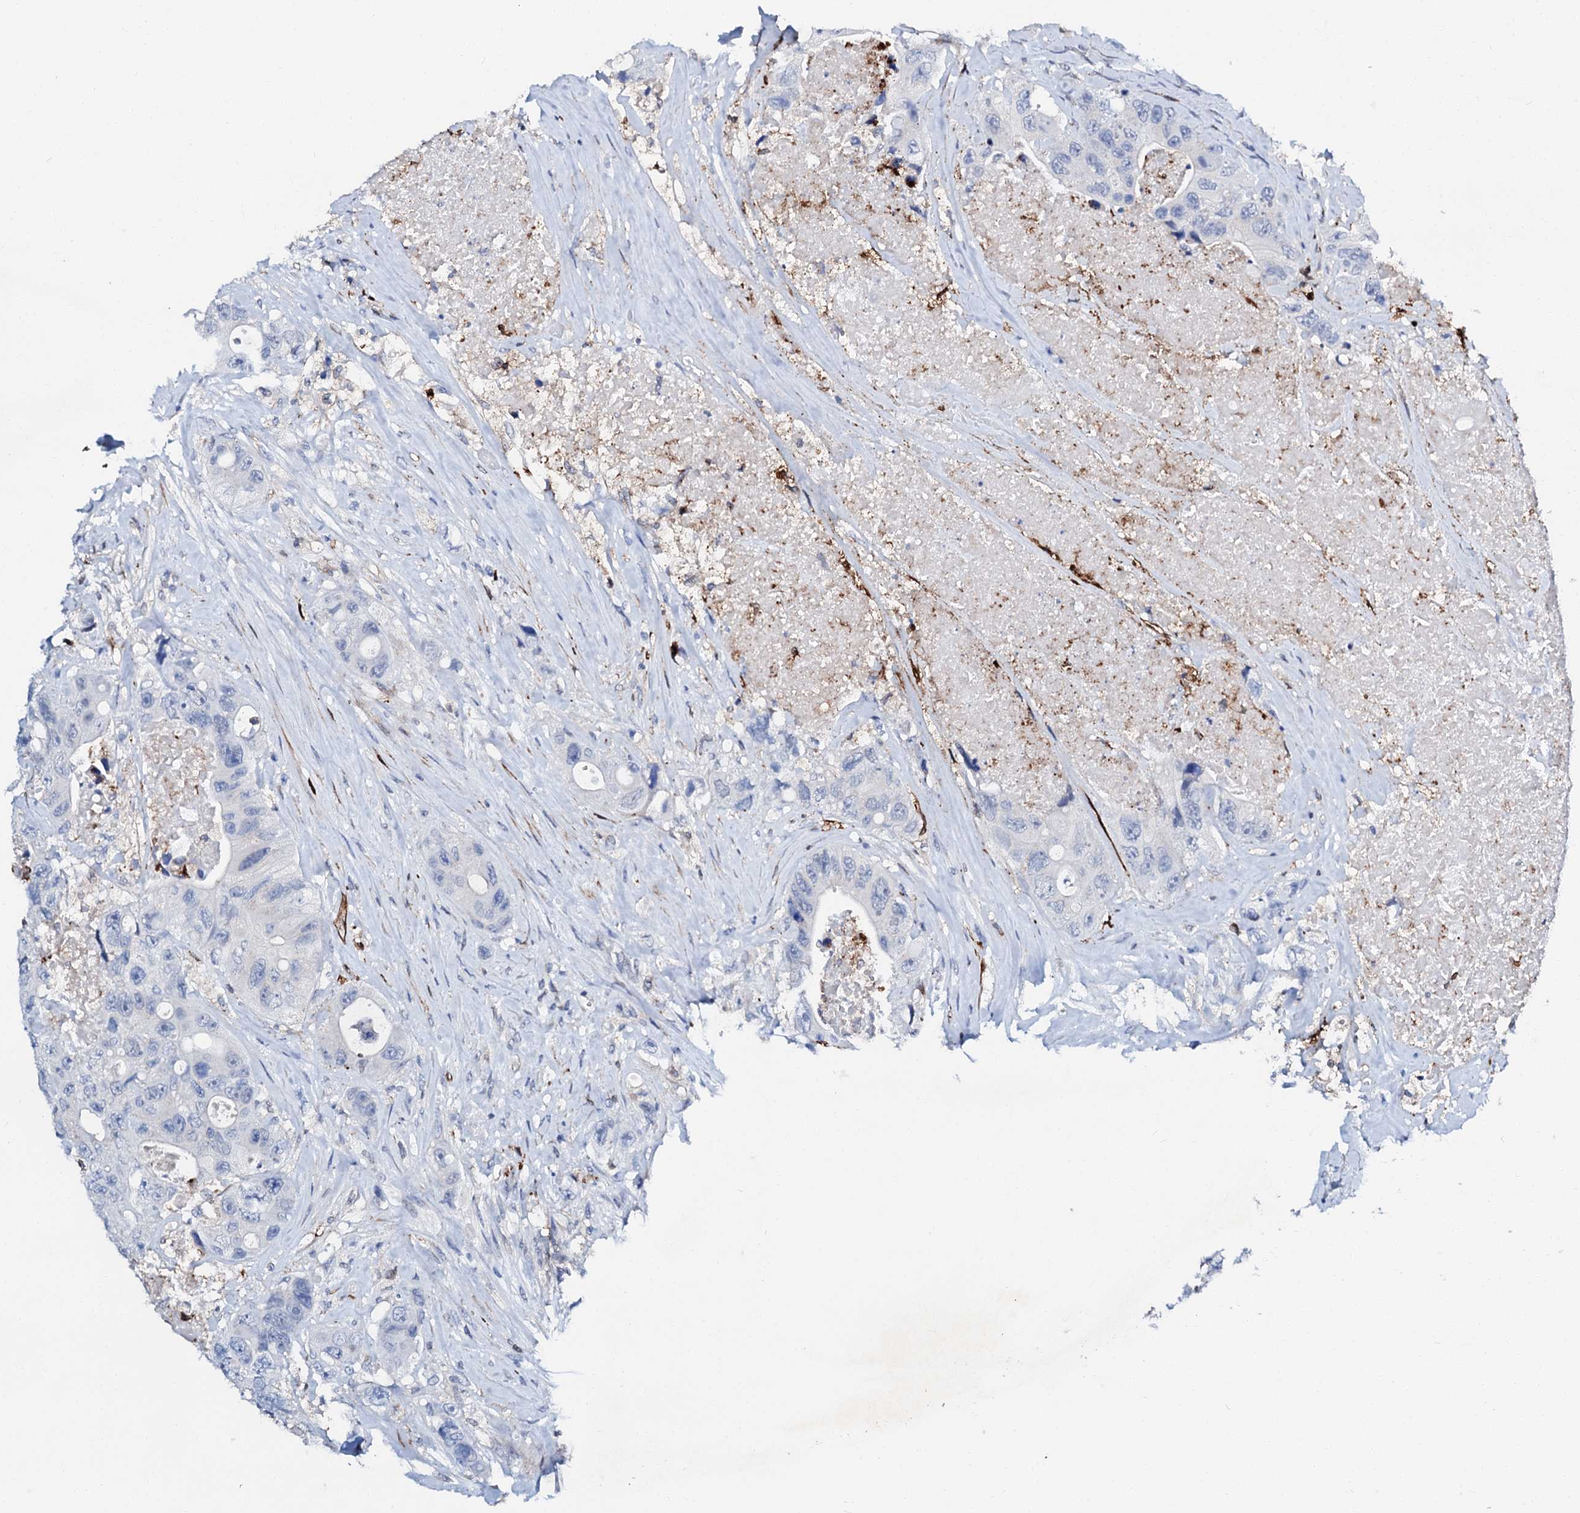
{"staining": {"intensity": "negative", "quantity": "none", "location": "none"}, "tissue": "colorectal cancer", "cell_type": "Tumor cells", "image_type": "cancer", "snomed": [{"axis": "morphology", "description": "Adenocarcinoma, NOS"}, {"axis": "topography", "description": "Colon"}], "caption": "Human colorectal cancer stained for a protein using immunohistochemistry (IHC) shows no positivity in tumor cells.", "gene": "MED13L", "patient": {"sex": "female", "age": 46}}